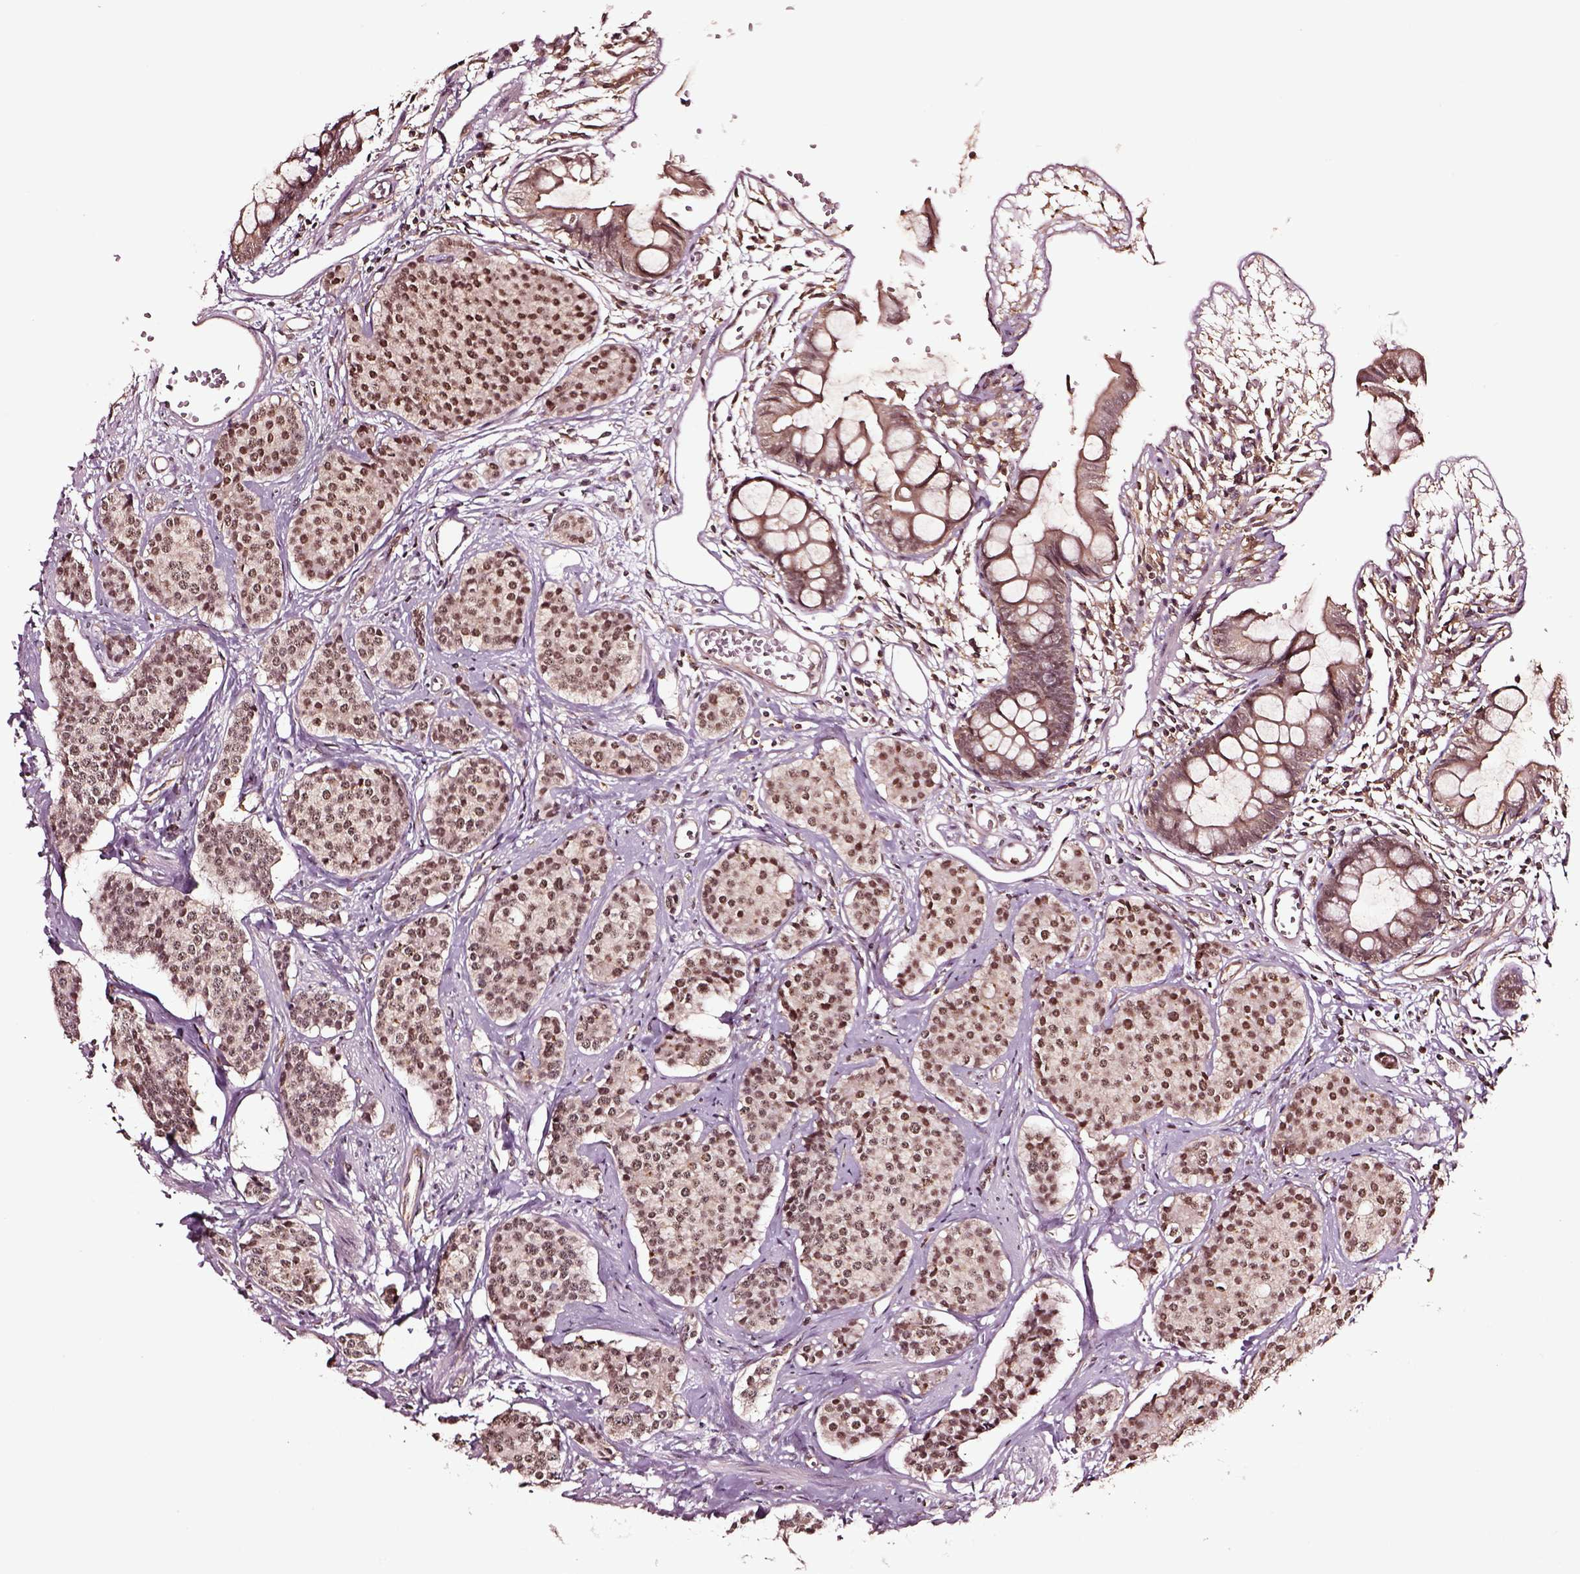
{"staining": {"intensity": "moderate", "quantity": ">75%", "location": "nuclear"}, "tissue": "carcinoid", "cell_type": "Tumor cells", "image_type": "cancer", "snomed": [{"axis": "morphology", "description": "Carcinoid, malignant, NOS"}, {"axis": "topography", "description": "Small intestine"}], "caption": "A high-resolution micrograph shows immunohistochemistry (IHC) staining of carcinoid, which demonstrates moderate nuclear positivity in approximately >75% of tumor cells.", "gene": "RASSF5", "patient": {"sex": "female", "age": 64}}